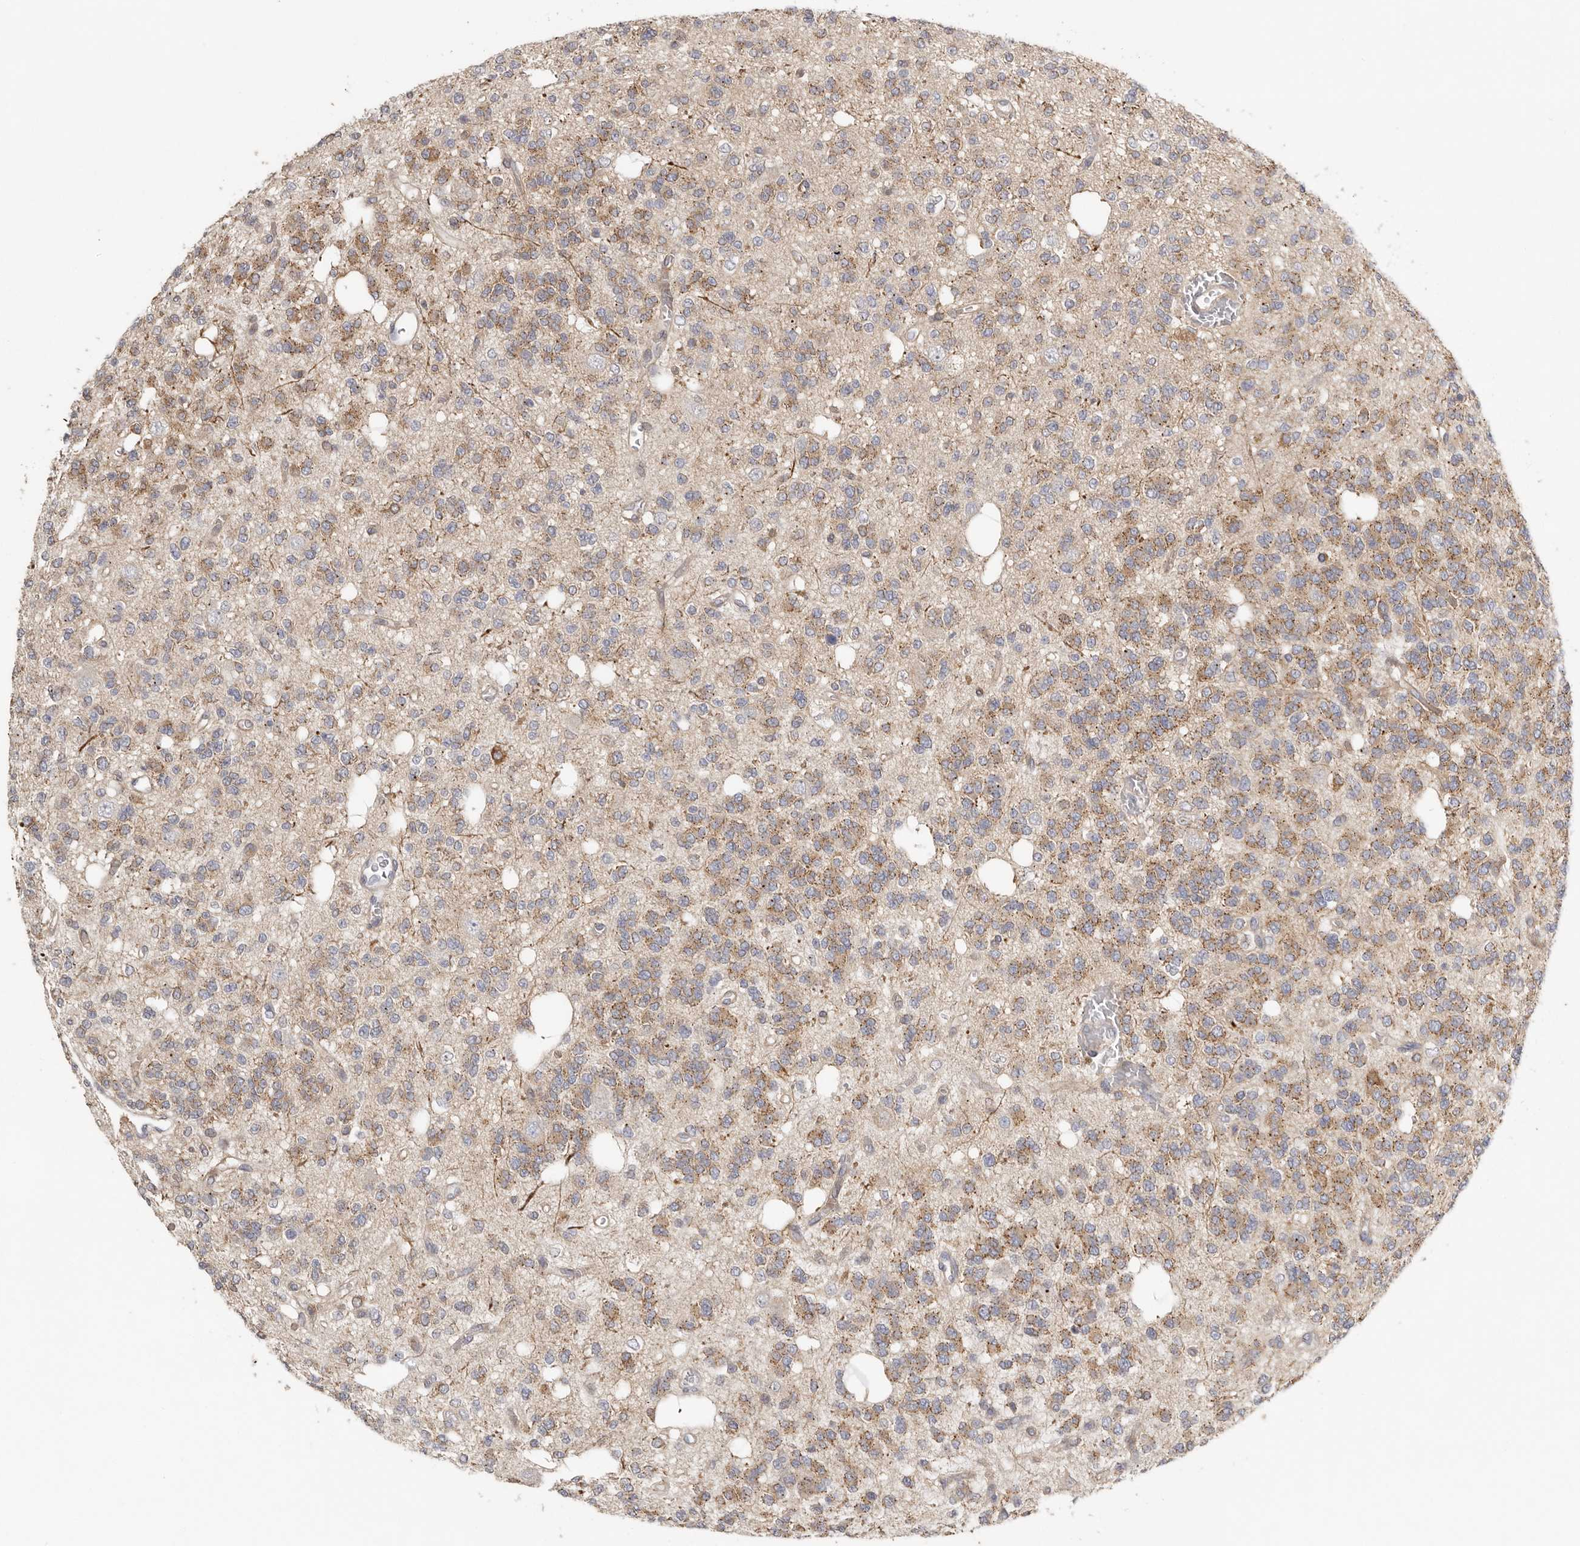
{"staining": {"intensity": "moderate", "quantity": ">75%", "location": "cytoplasmic/membranous"}, "tissue": "glioma", "cell_type": "Tumor cells", "image_type": "cancer", "snomed": [{"axis": "morphology", "description": "Glioma, malignant, Low grade"}, {"axis": "topography", "description": "Brain"}], "caption": "This micrograph reveals malignant glioma (low-grade) stained with immunohistochemistry to label a protein in brown. The cytoplasmic/membranous of tumor cells show moderate positivity for the protein. Nuclei are counter-stained blue.", "gene": "MSRB2", "patient": {"sex": "male", "age": 38}}